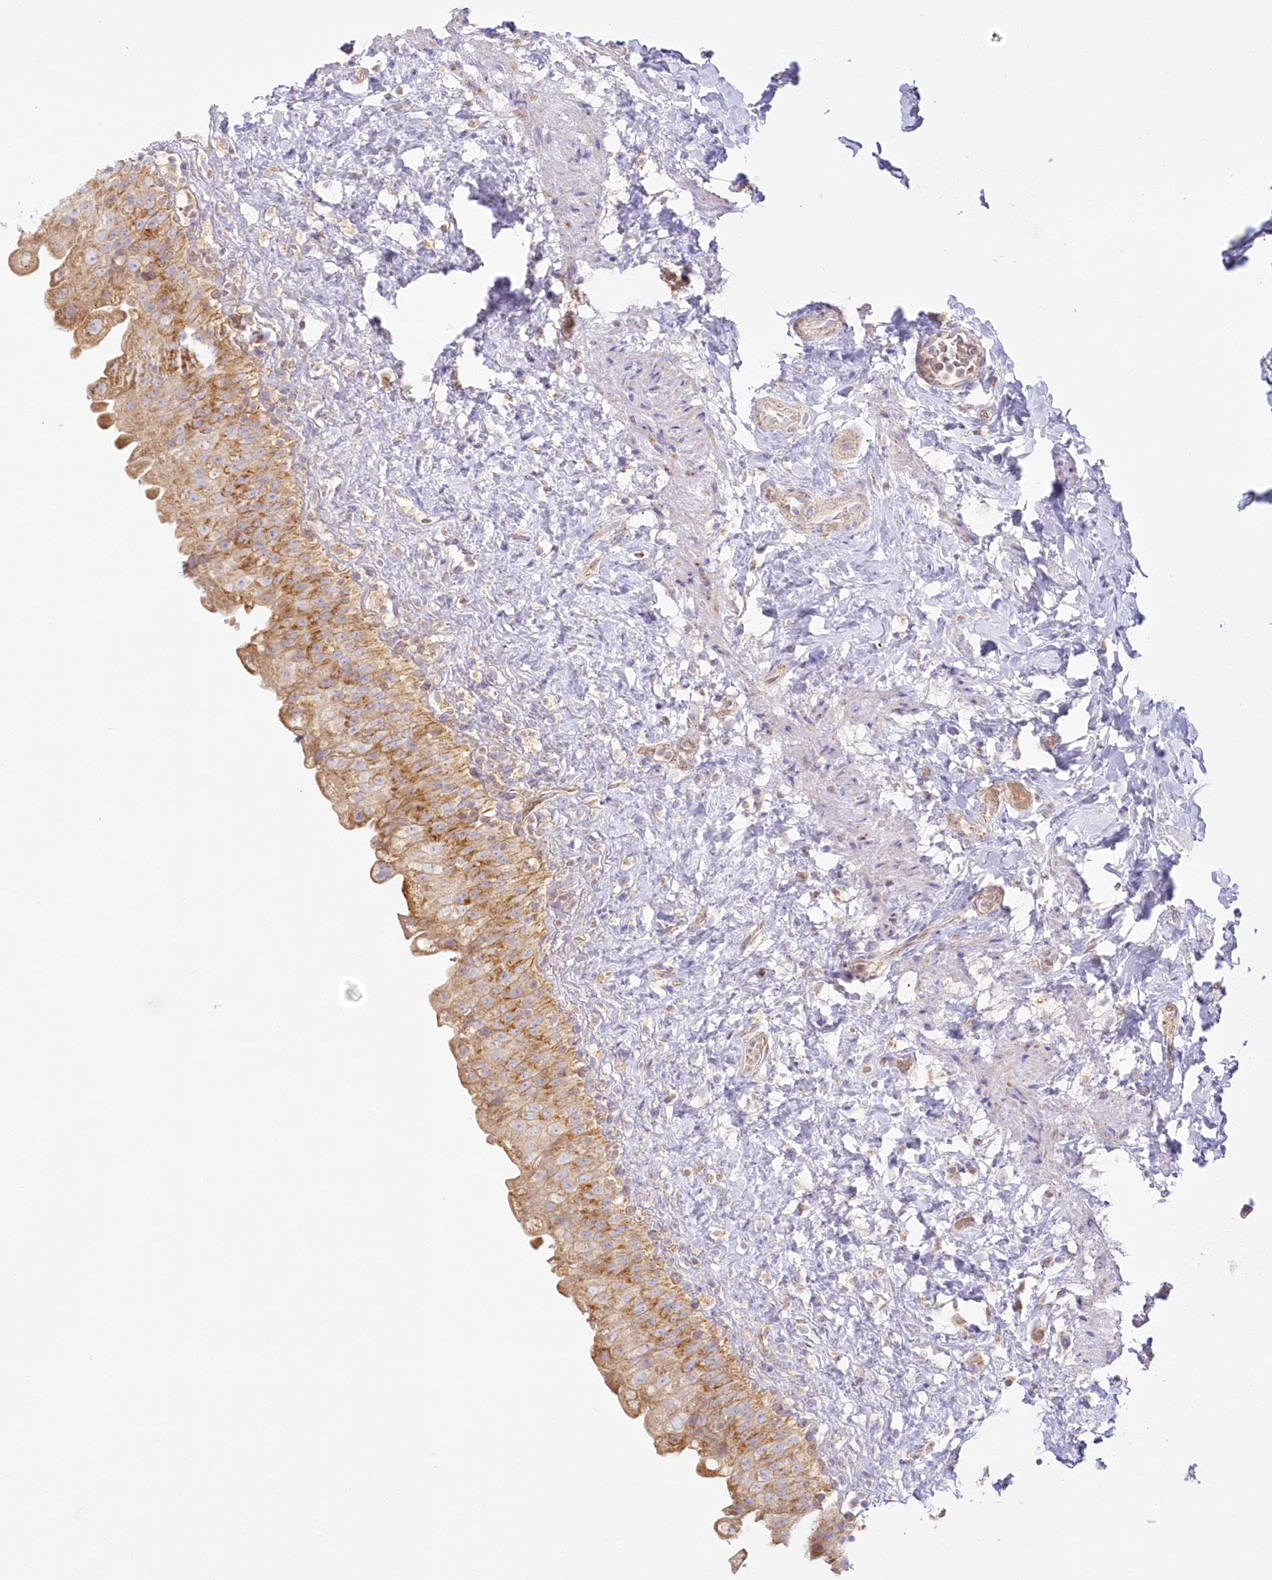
{"staining": {"intensity": "moderate", "quantity": "25%-75%", "location": "cytoplasmic/membranous"}, "tissue": "urinary bladder", "cell_type": "Urothelial cells", "image_type": "normal", "snomed": [{"axis": "morphology", "description": "Normal tissue, NOS"}, {"axis": "topography", "description": "Urinary bladder"}], "caption": "Immunohistochemistry histopathology image of normal urinary bladder: human urinary bladder stained using immunohistochemistry (IHC) shows medium levels of moderate protein expression localized specifically in the cytoplasmic/membranous of urothelial cells, appearing as a cytoplasmic/membranous brown color.", "gene": "TBC1D14", "patient": {"sex": "female", "age": 27}}